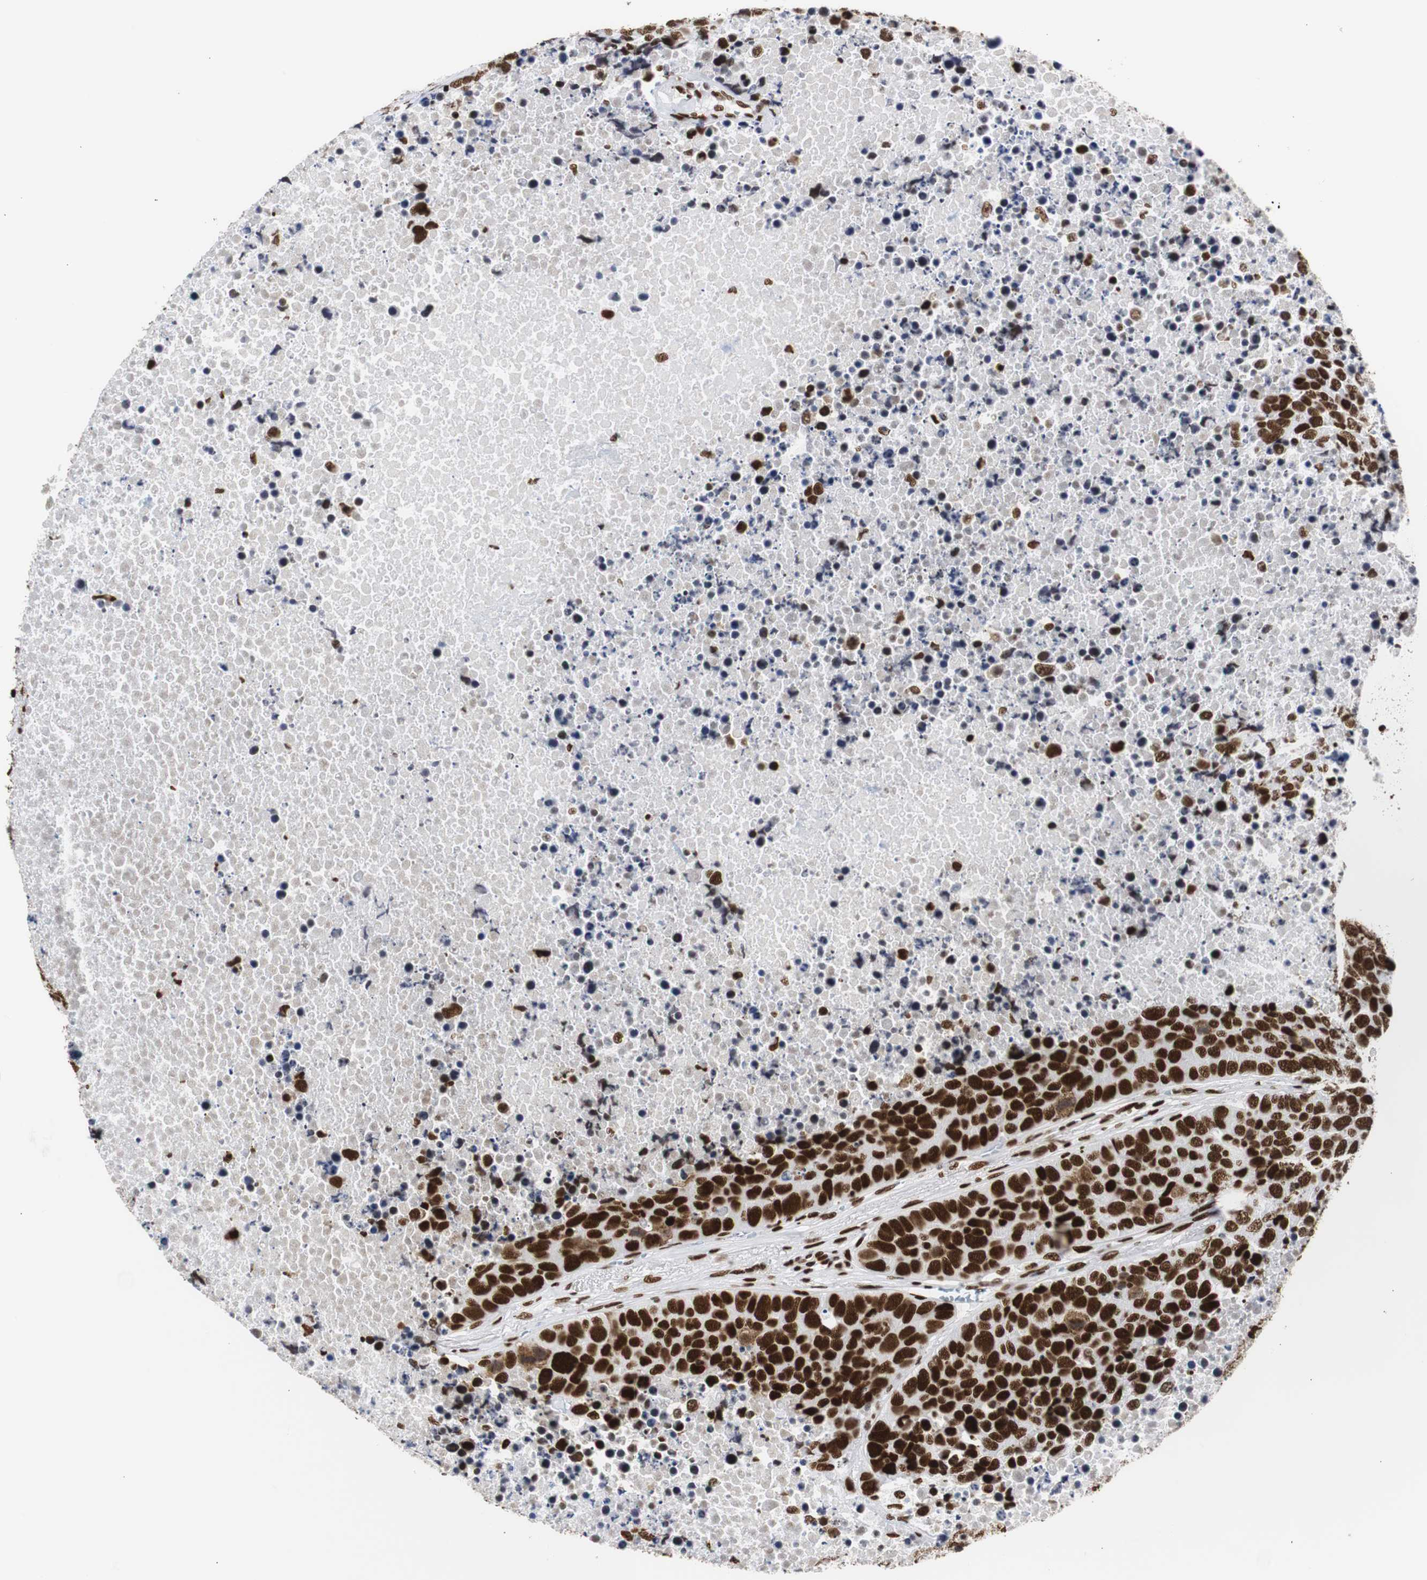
{"staining": {"intensity": "strong", "quantity": ">75%", "location": "nuclear"}, "tissue": "carcinoid", "cell_type": "Tumor cells", "image_type": "cancer", "snomed": [{"axis": "morphology", "description": "Carcinoid, malignant, NOS"}, {"axis": "topography", "description": "Lung"}], "caption": "A brown stain highlights strong nuclear expression of a protein in carcinoid tumor cells.", "gene": "HNRNPH2", "patient": {"sex": "male", "age": 60}}